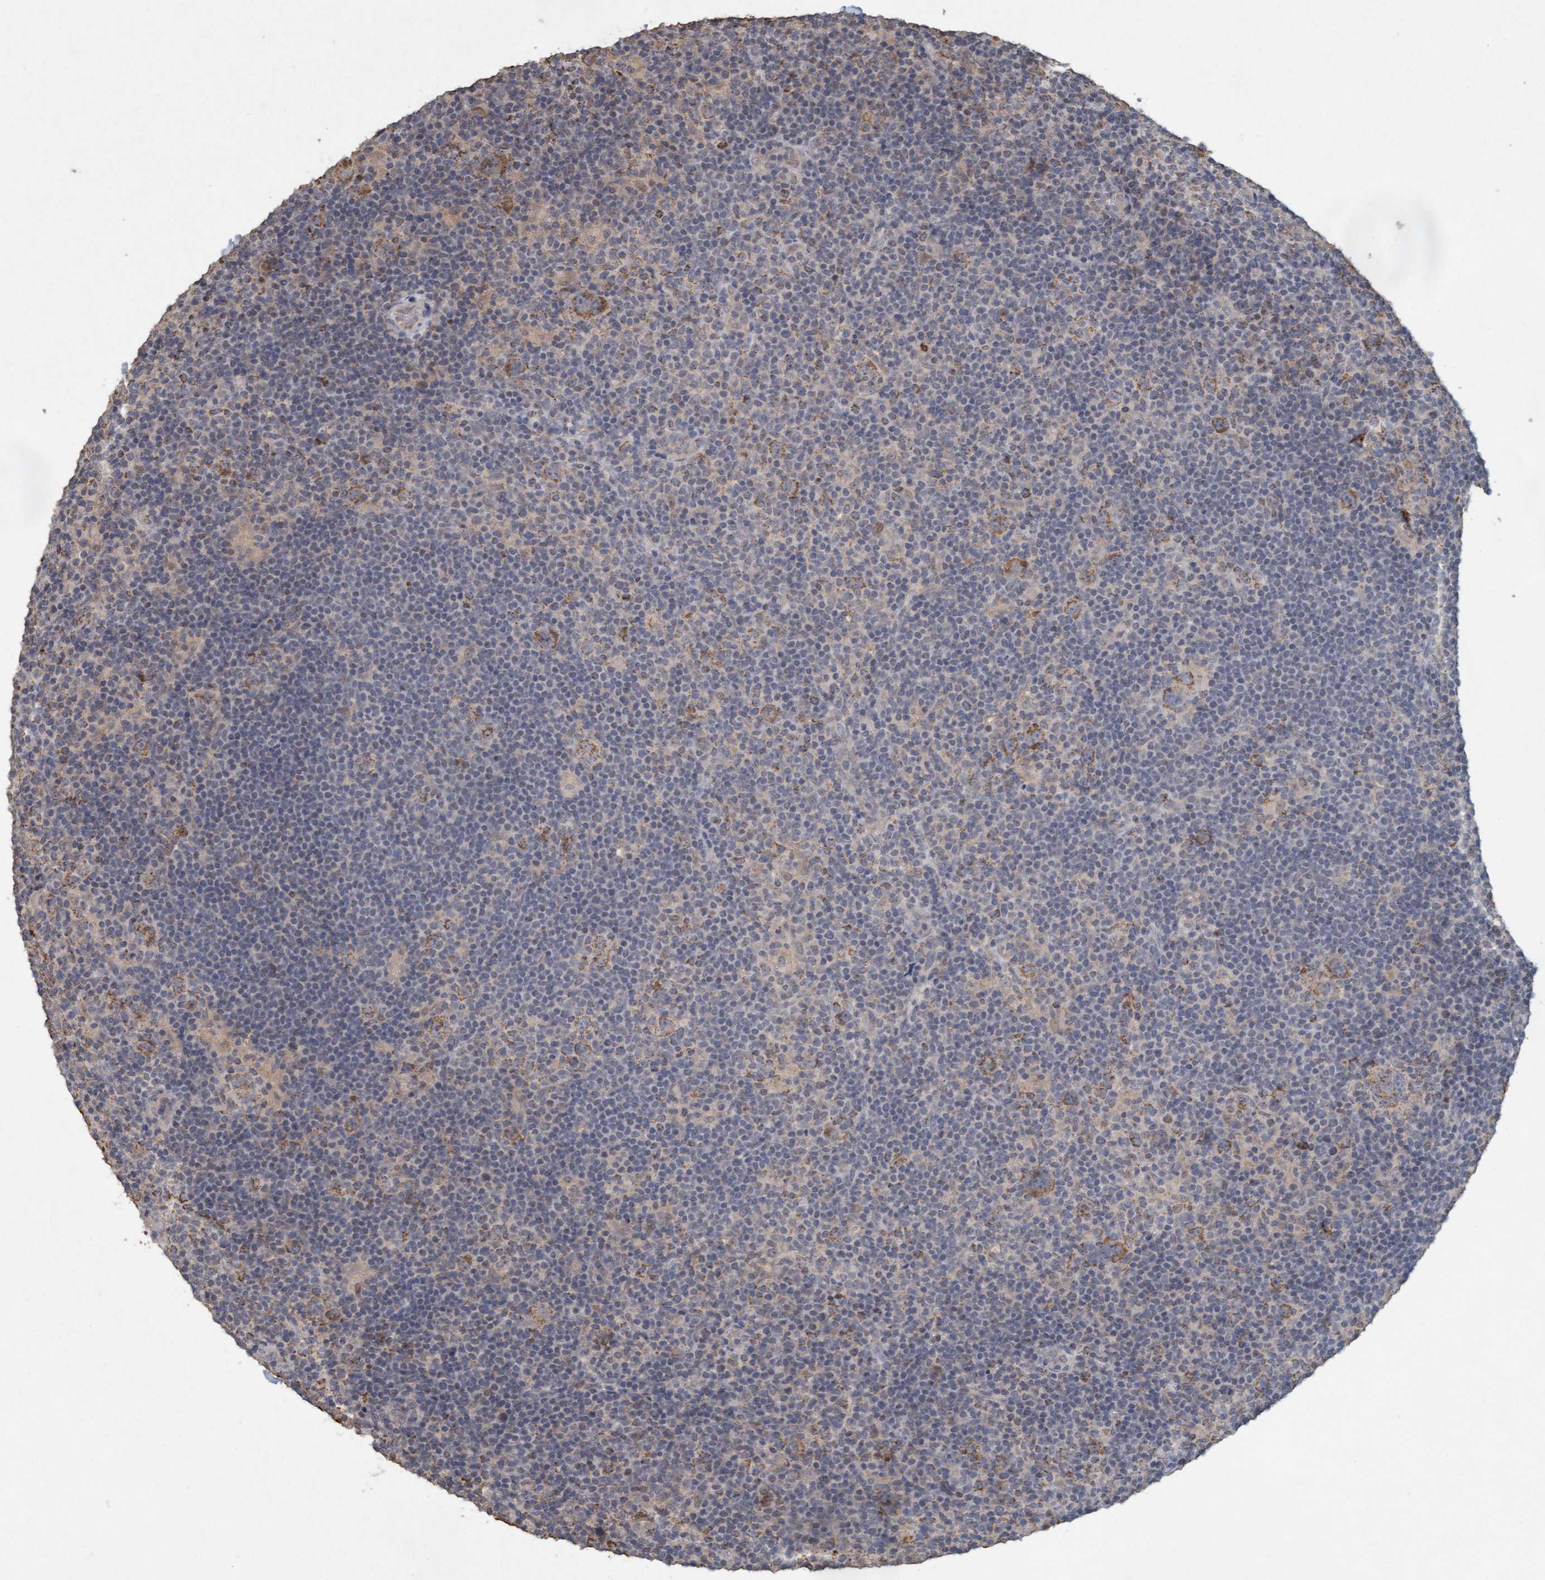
{"staining": {"intensity": "moderate", "quantity": ">75%", "location": "cytoplasmic/membranous"}, "tissue": "lymphoma", "cell_type": "Tumor cells", "image_type": "cancer", "snomed": [{"axis": "morphology", "description": "Hodgkin's disease, NOS"}, {"axis": "topography", "description": "Lymph node"}], "caption": "IHC of human Hodgkin's disease exhibits medium levels of moderate cytoplasmic/membranous staining in approximately >75% of tumor cells. (DAB (3,3'-diaminobenzidine) IHC with brightfield microscopy, high magnification).", "gene": "VSIG8", "patient": {"sex": "female", "age": 57}}